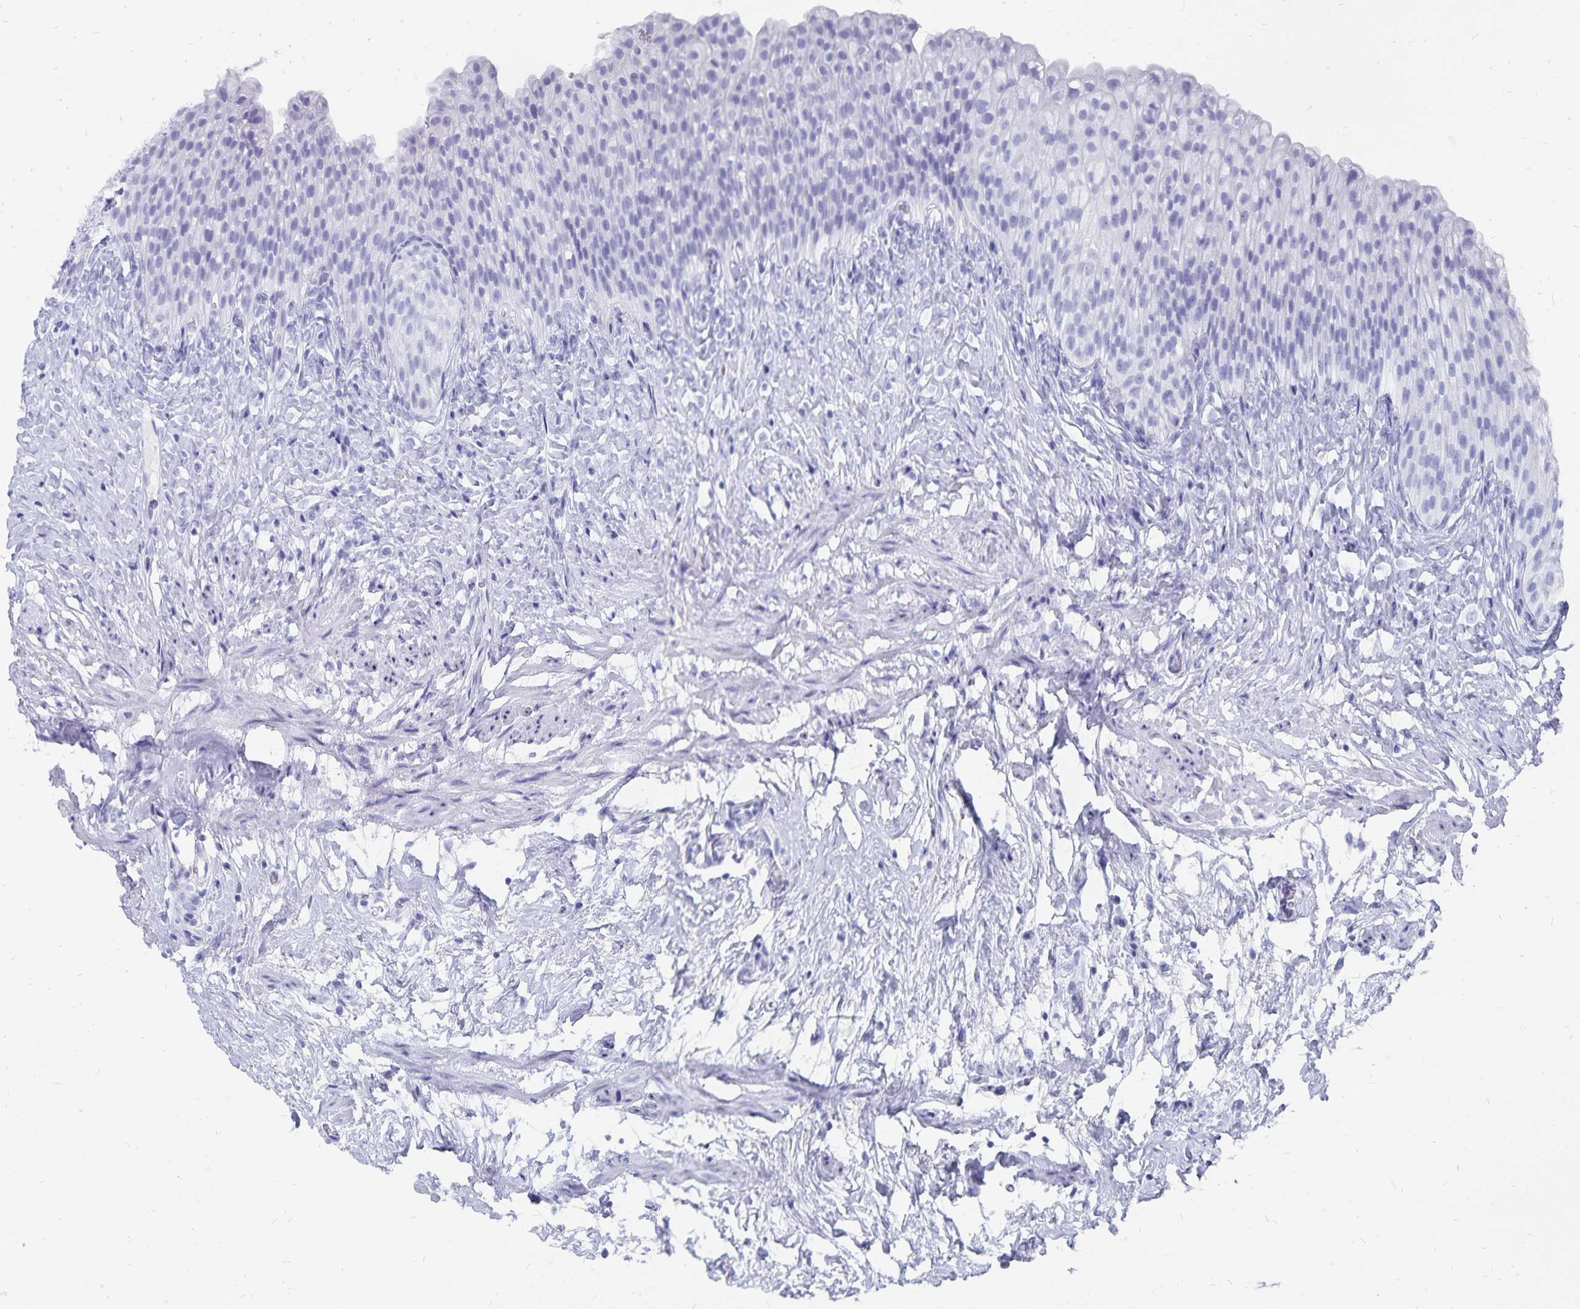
{"staining": {"intensity": "negative", "quantity": "none", "location": "none"}, "tissue": "urinary bladder", "cell_type": "Urothelial cells", "image_type": "normal", "snomed": [{"axis": "morphology", "description": "Normal tissue, NOS"}, {"axis": "topography", "description": "Urinary bladder"}, {"axis": "topography", "description": "Prostate"}], "caption": "Immunohistochemistry photomicrograph of benign urinary bladder: urinary bladder stained with DAB reveals no significant protein expression in urothelial cells.", "gene": "ADH1A", "patient": {"sex": "male", "age": 76}}